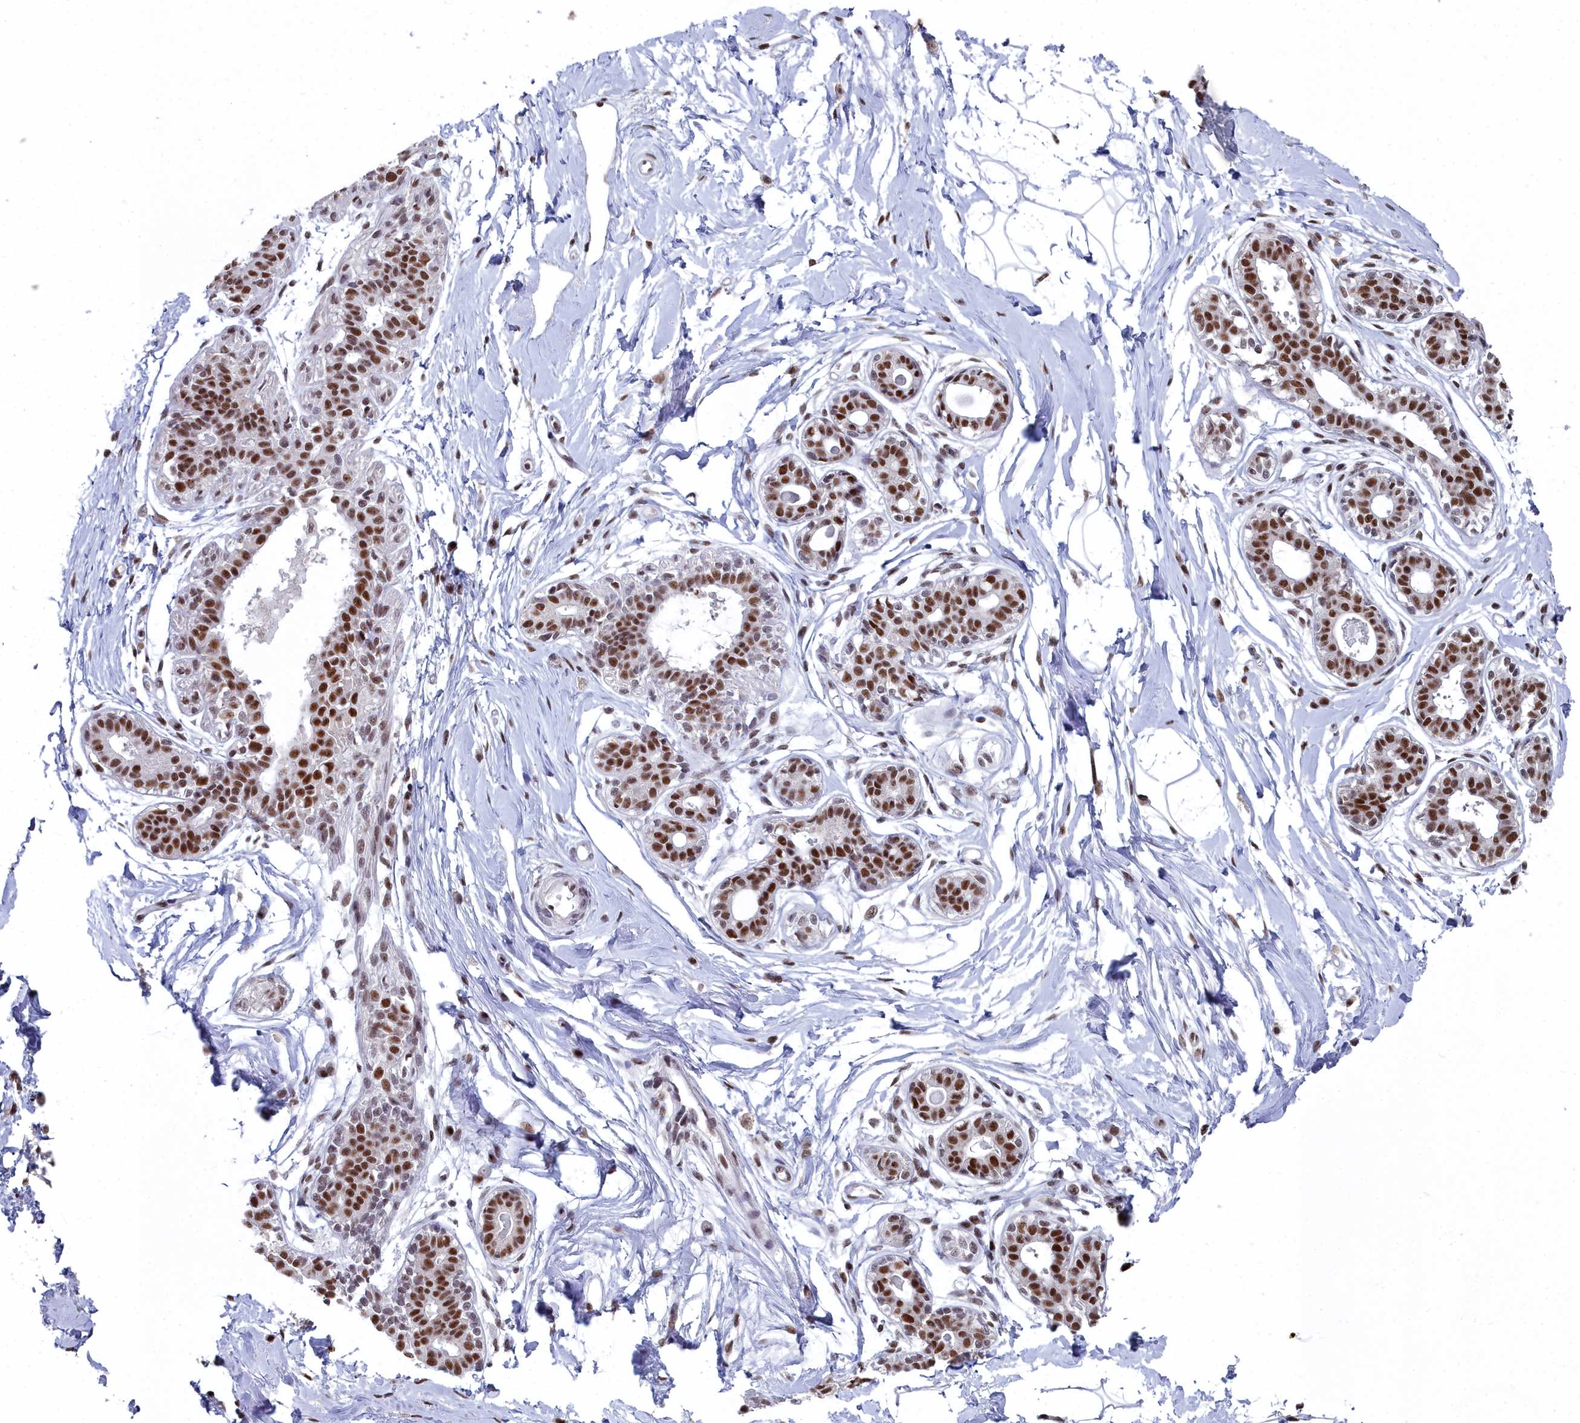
{"staining": {"intensity": "strong", "quantity": ">75%", "location": "nuclear"}, "tissue": "breast", "cell_type": "Adipocytes", "image_type": "normal", "snomed": [{"axis": "morphology", "description": "Normal tissue, NOS"}, {"axis": "topography", "description": "Breast"}], "caption": "Normal breast displays strong nuclear staining in about >75% of adipocytes, visualized by immunohistochemistry. (DAB IHC with brightfield microscopy, high magnification).", "gene": "SF3B3", "patient": {"sex": "female", "age": 45}}